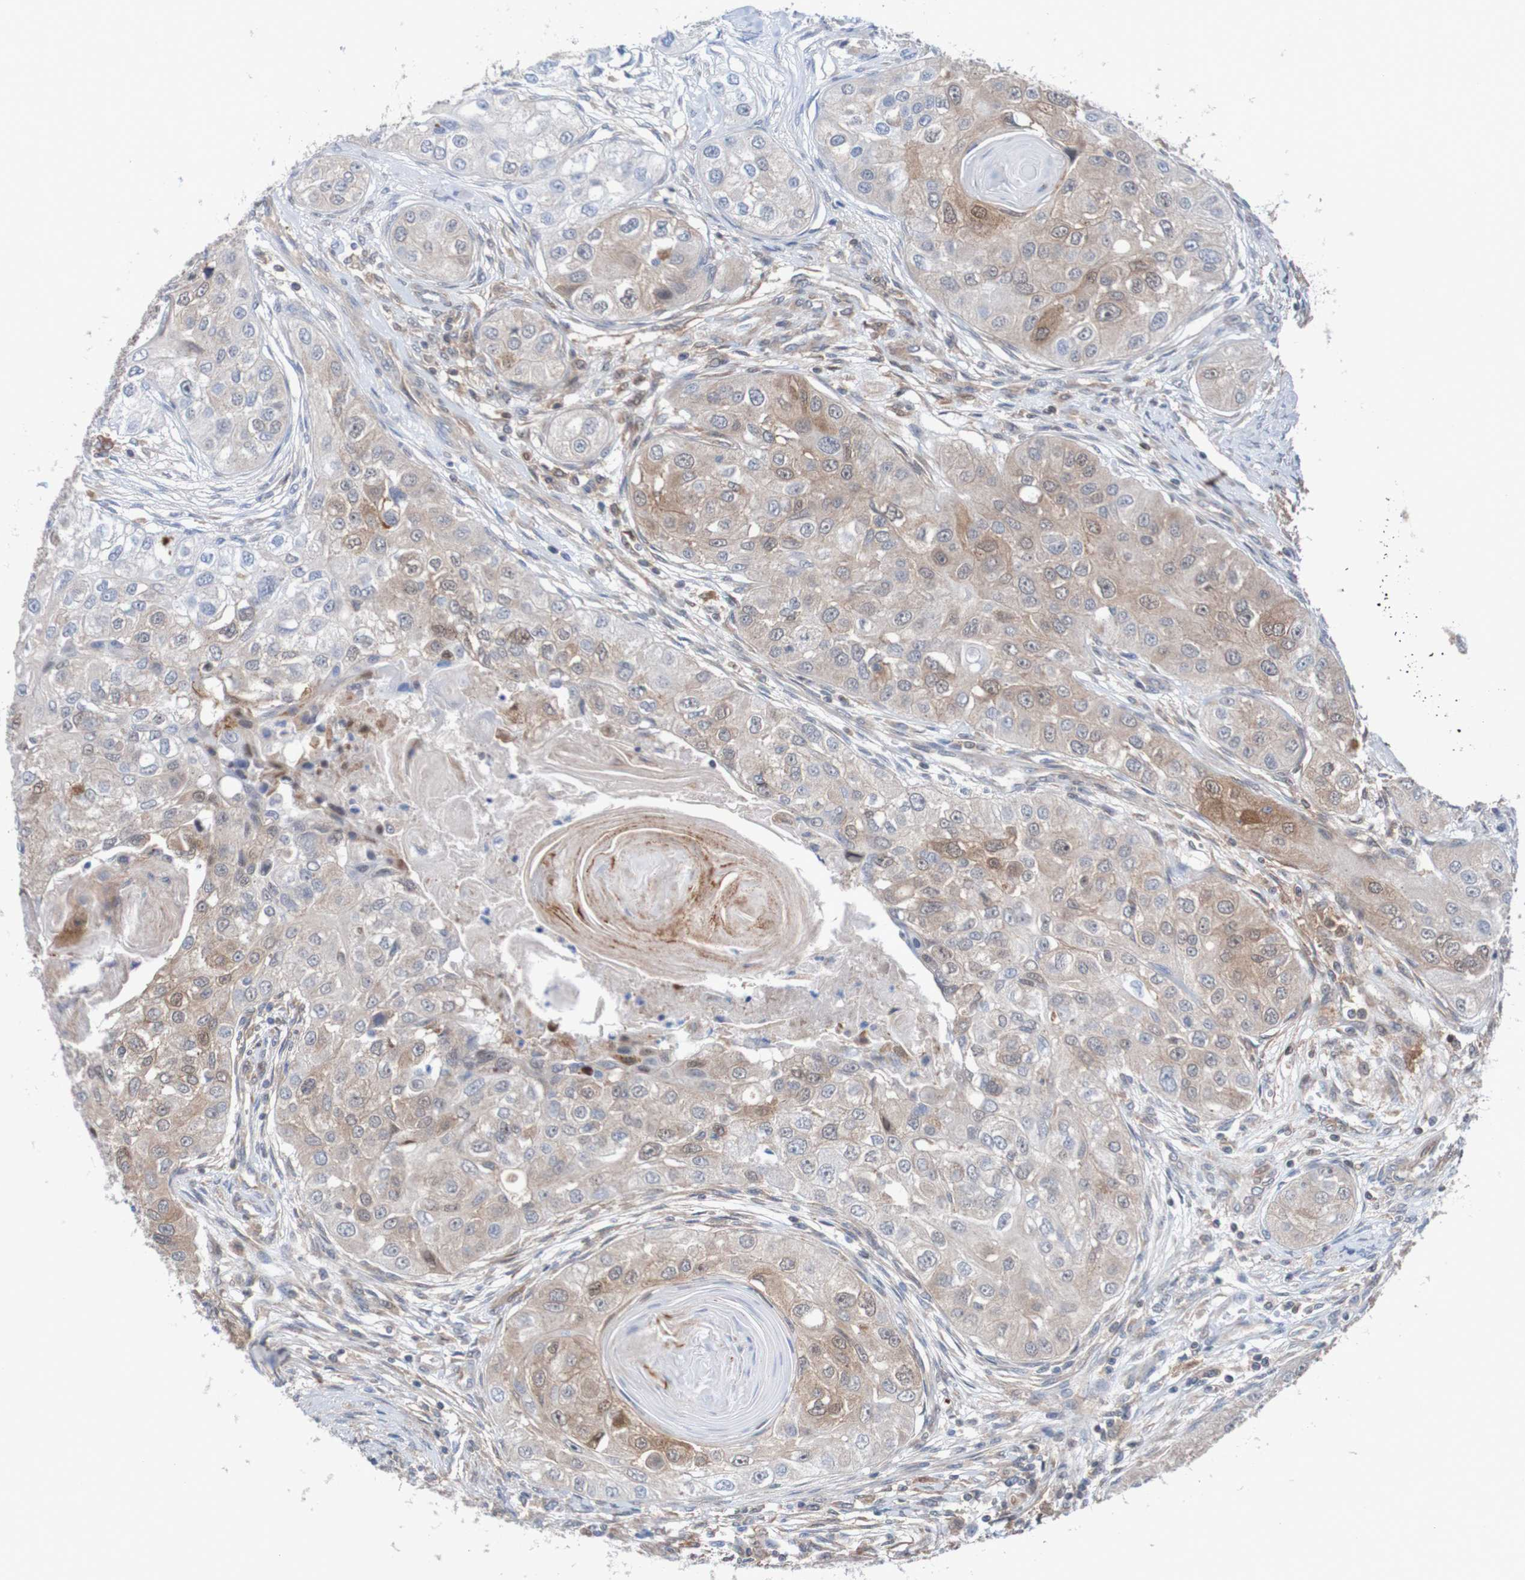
{"staining": {"intensity": "weak", "quantity": "25%-75%", "location": "cytoplasmic/membranous"}, "tissue": "head and neck cancer", "cell_type": "Tumor cells", "image_type": "cancer", "snomed": [{"axis": "morphology", "description": "Normal tissue, NOS"}, {"axis": "morphology", "description": "Squamous cell carcinoma, NOS"}, {"axis": "topography", "description": "Skeletal muscle"}, {"axis": "topography", "description": "Head-Neck"}], "caption": "Immunohistochemistry image of human head and neck cancer (squamous cell carcinoma) stained for a protein (brown), which displays low levels of weak cytoplasmic/membranous positivity in approximately 25%-75% of tumor cells.", "gene": "RIGI", "patient": {"sex": "male", "age": 51}}